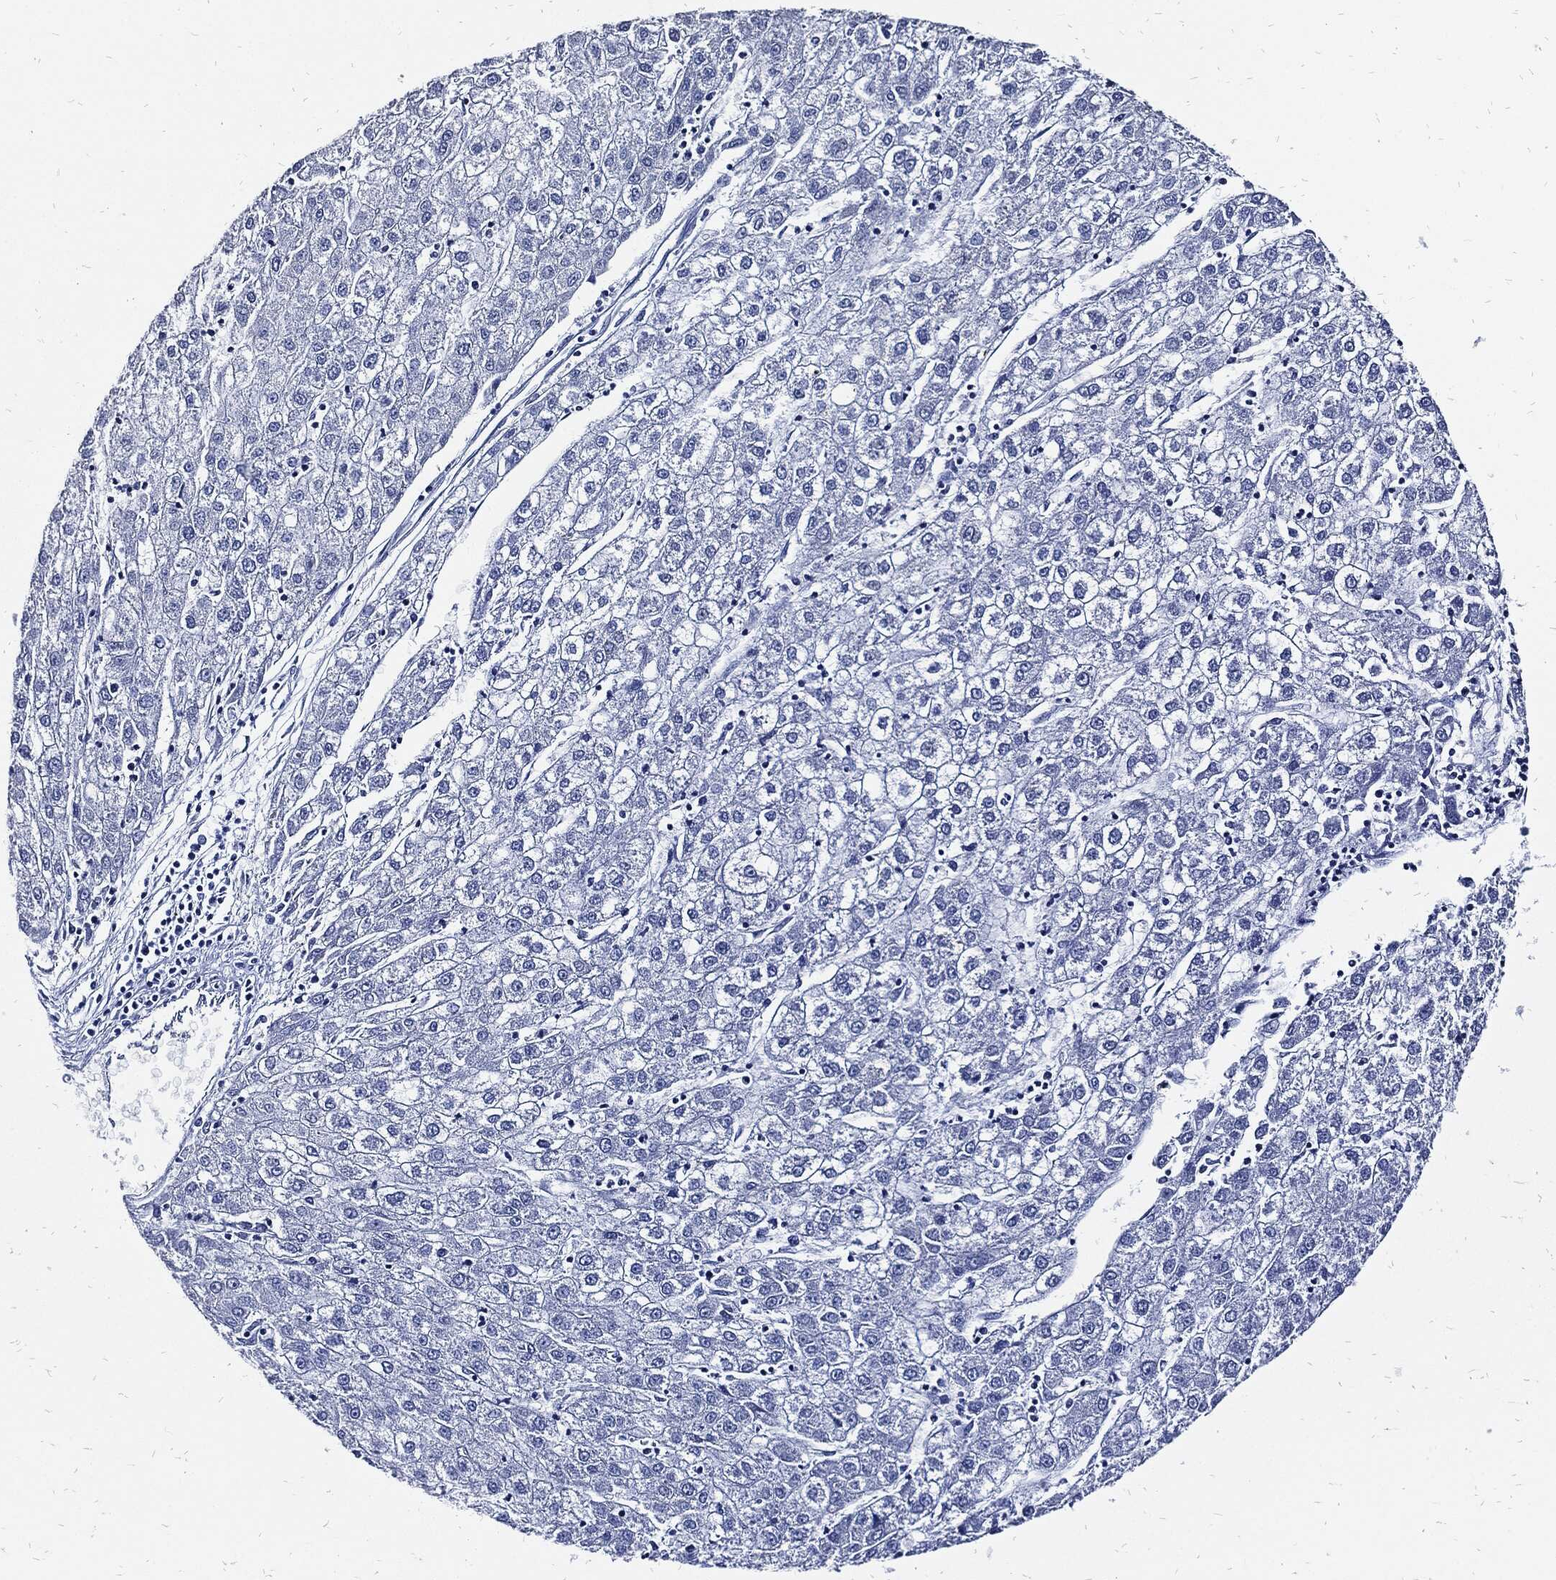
{"staining": {"intensity": "negative", "quantity": "none", "location": "none"}, "tissue": "liver cancer", "cell_type": "Tumor cells", "image_type": "cancer", "snomed": [{"axis": "morphology", "description": "Carcinoma, Hepatocellular, NOS"}, {"axis": "topography", "description": "Liver"}], "caption": "Liver hepatocellular carcinoma was stained to show a protein in brown. There is no significant staining in tumor cells.", "gene": "FABP4", "patient": {"sex": "male", "age": 72}}